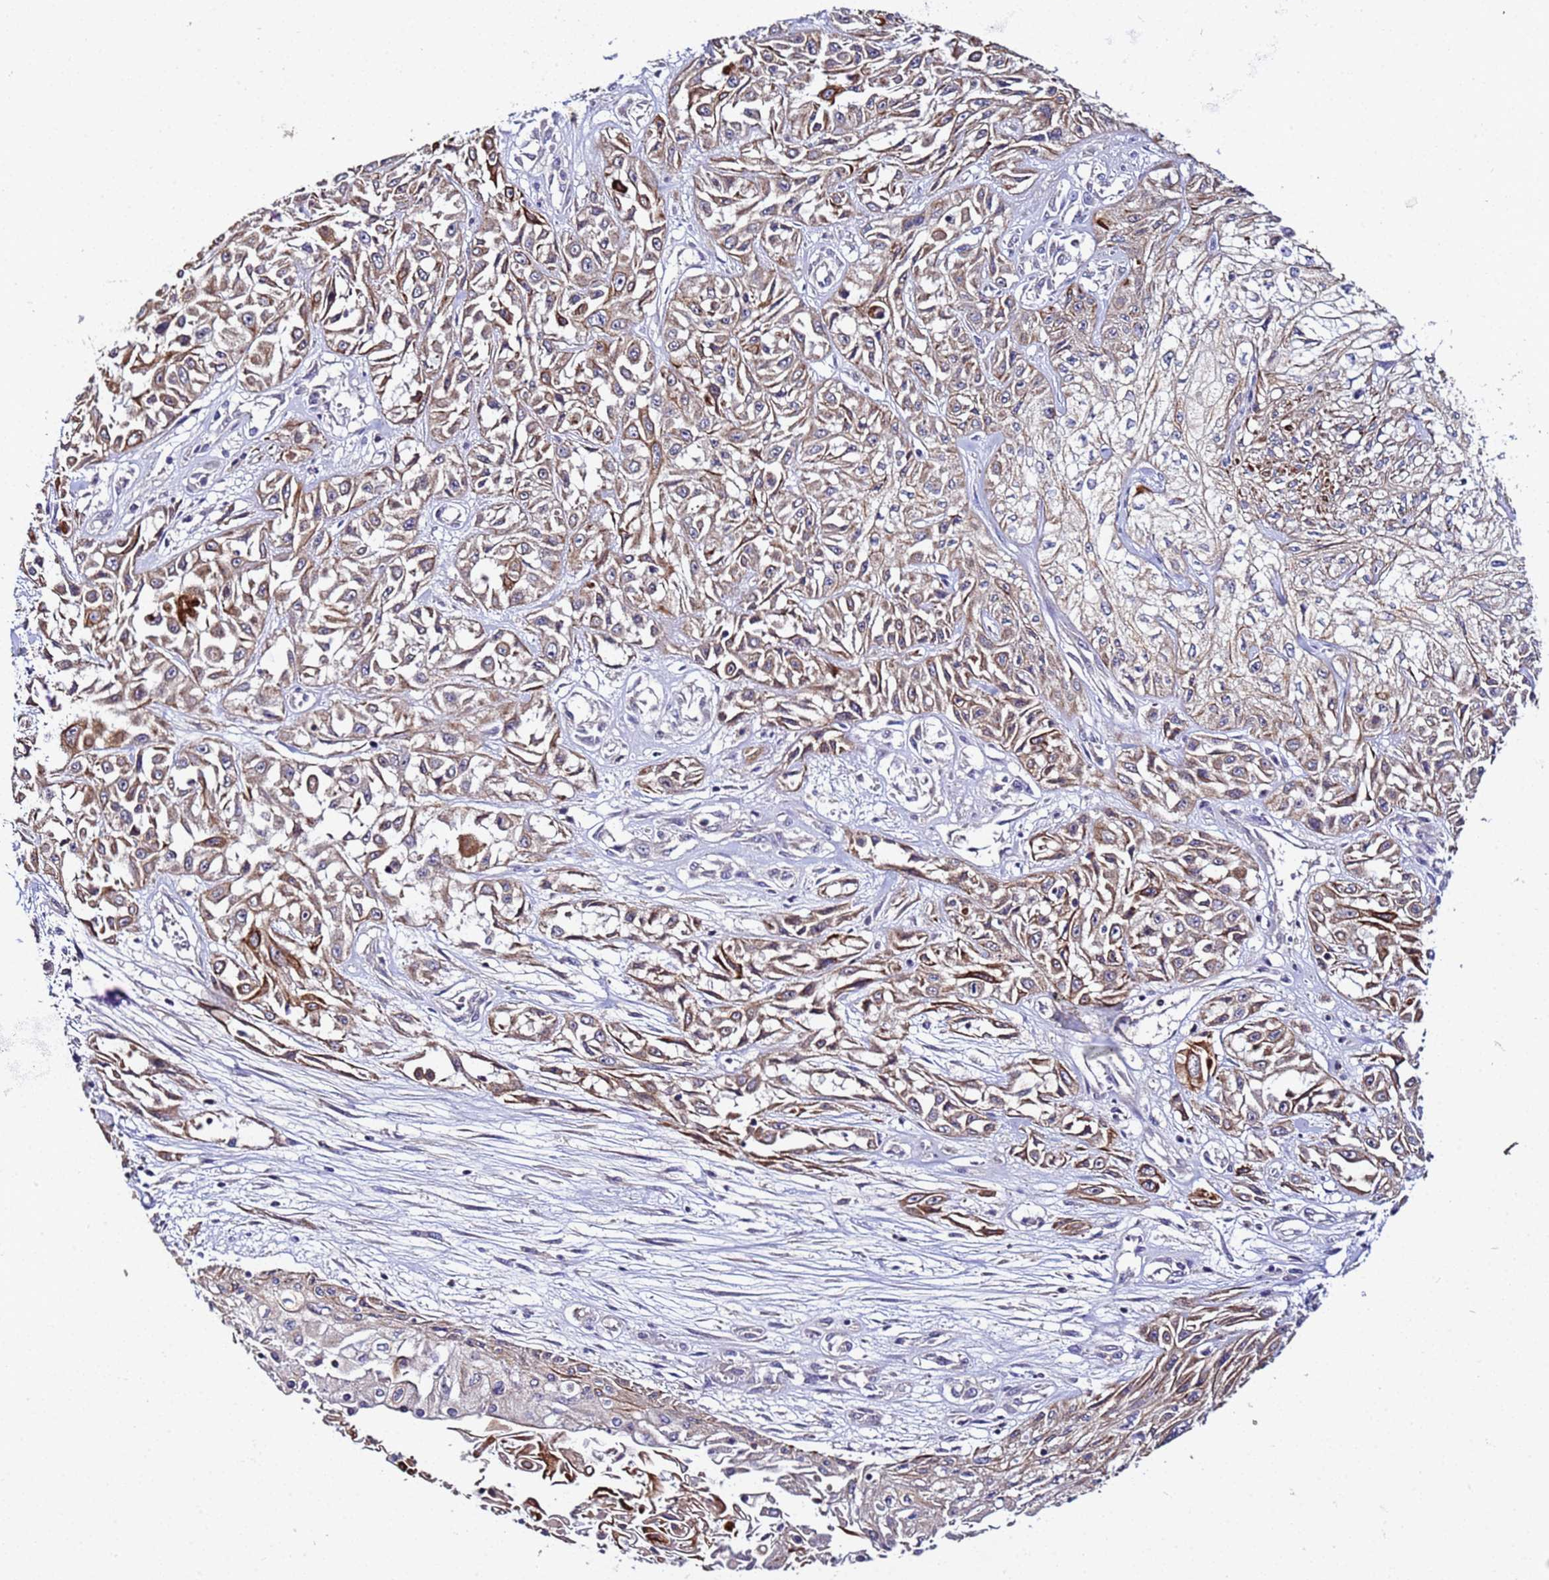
{"staining": {"intensity": "moderate", "quantity": "25%-75%", "location": "cytoplasmic/membranous"}, "tissue": "skin cancer", "cell_type": "Tumor cells", "image_type": "cancer", "snomed": [{"axis": "morphology", "description": "Squamous cell carcinoma, NOS"}, {"axis": "morphology", "description": "Squamous cell carcinoma, metastatic, NOS"}, {"axis": "topography", "description": "Skin"}, {"axis": "topography", "description": "Lymph node"}], "caption": "Brown immunohistochemical staining in human skin cancer (metastatic squamous cell carcinoma) exhibits moderate cytoplasmic/membranous positivity in about 25%-75% of tumor cells. Nuclei are stained in blue.", "gene": "PLXDC2", "patient": {"sex": "male", "age": 75}}